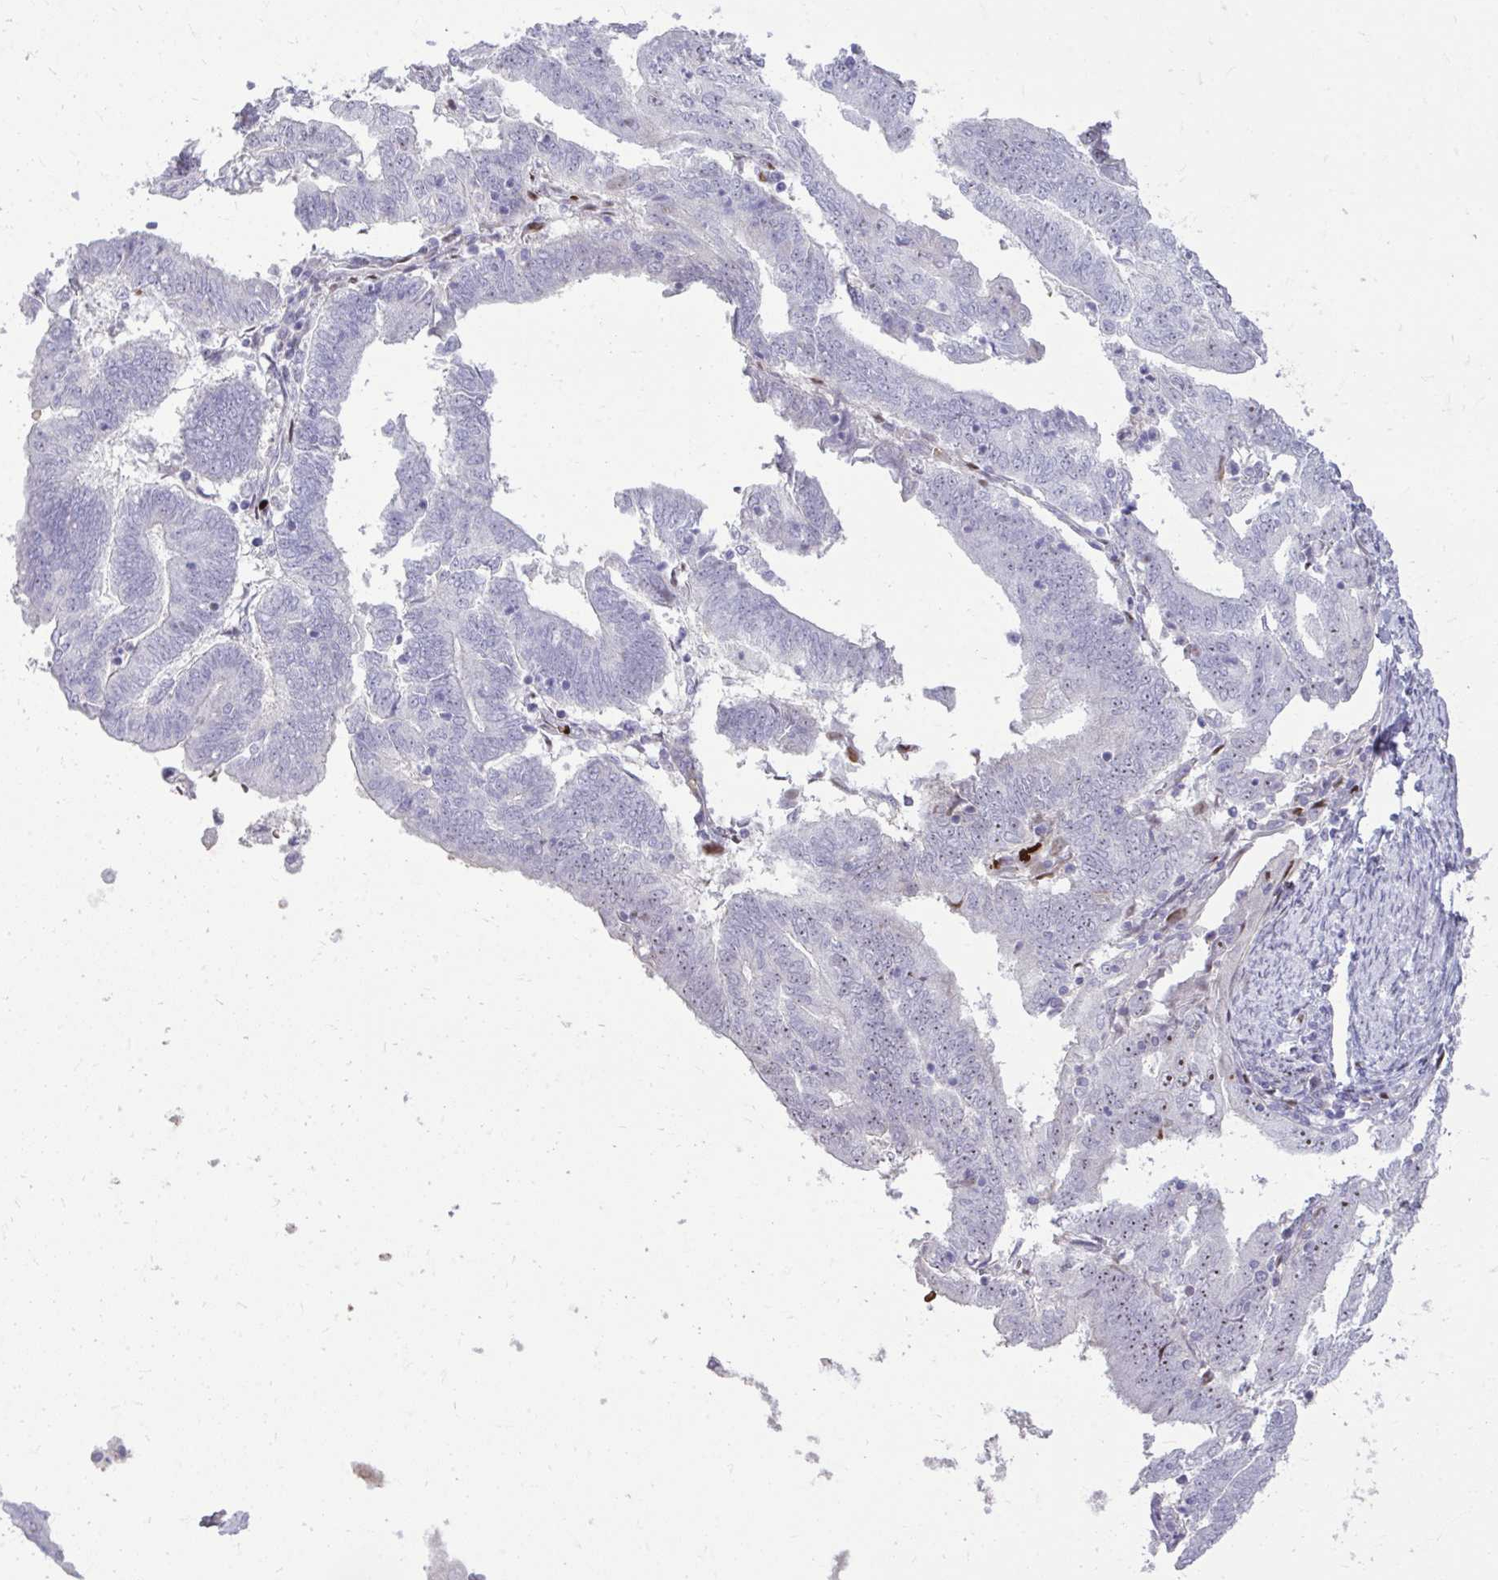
{"staining": {"intensity": "weak", "quantity": "25%-75%", "location": "nuclear"}, "tissue": "endometrial cancer", "cell_type": "Tumor cells", "image_type": "cancer", "snomed": [{"axis": "morphology", "description": "Adenocarcinoma, NOS"}, {"axis": "topography", "description": "Endometrium"}], "caption": "Endometrial cancer (adenocarcinoma) stained for a protein (brown) reveals weak nuclear positive expression in approximately 25%-75% of tumor cells.", "gene": "DLX4", "patient": {"sex": "female", "age": 70}}